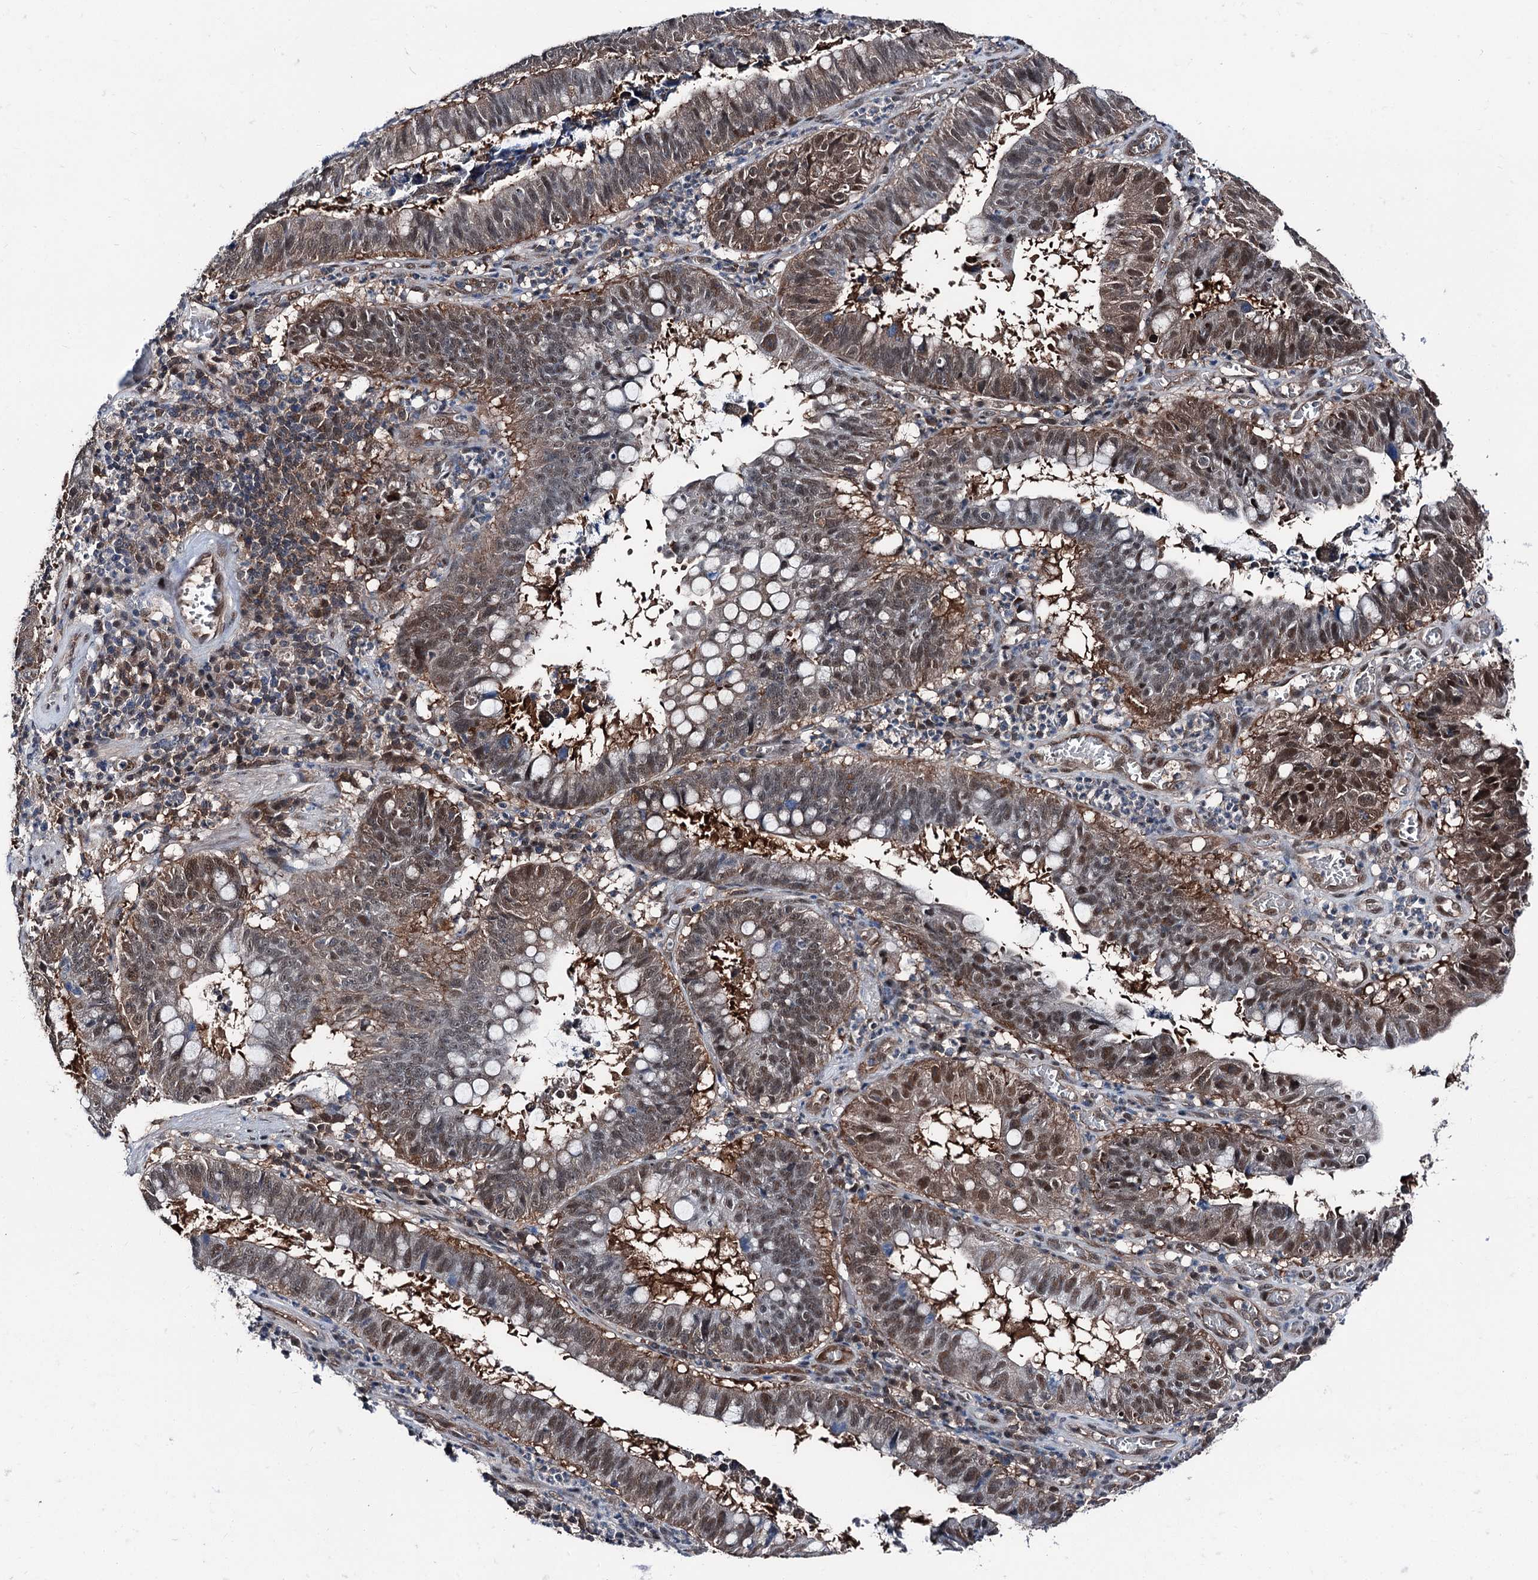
{"staining": {"intensity": "moderate", "quantity": "25%-75%", "location": "cytoplasmic/membranous,nuclear"}, "tissue": "stomach cancer", "cell_type": "Tumor cells", "image_type": "cancer", "snomed": [{"axis": "morphology", "description": "Adenocarcinoma, NOS"}, {"axis": "topography", "description": "Stomach"}], "caption": "Protein staining exhibits moderate cytoplasmic/membranous and nuclear staining in approximately 25%-75% of tumor cells in stomach cancer (adenocarcinoma).", "gene": "PSMD13", "patient": {"sex": "male", "age": 59}}